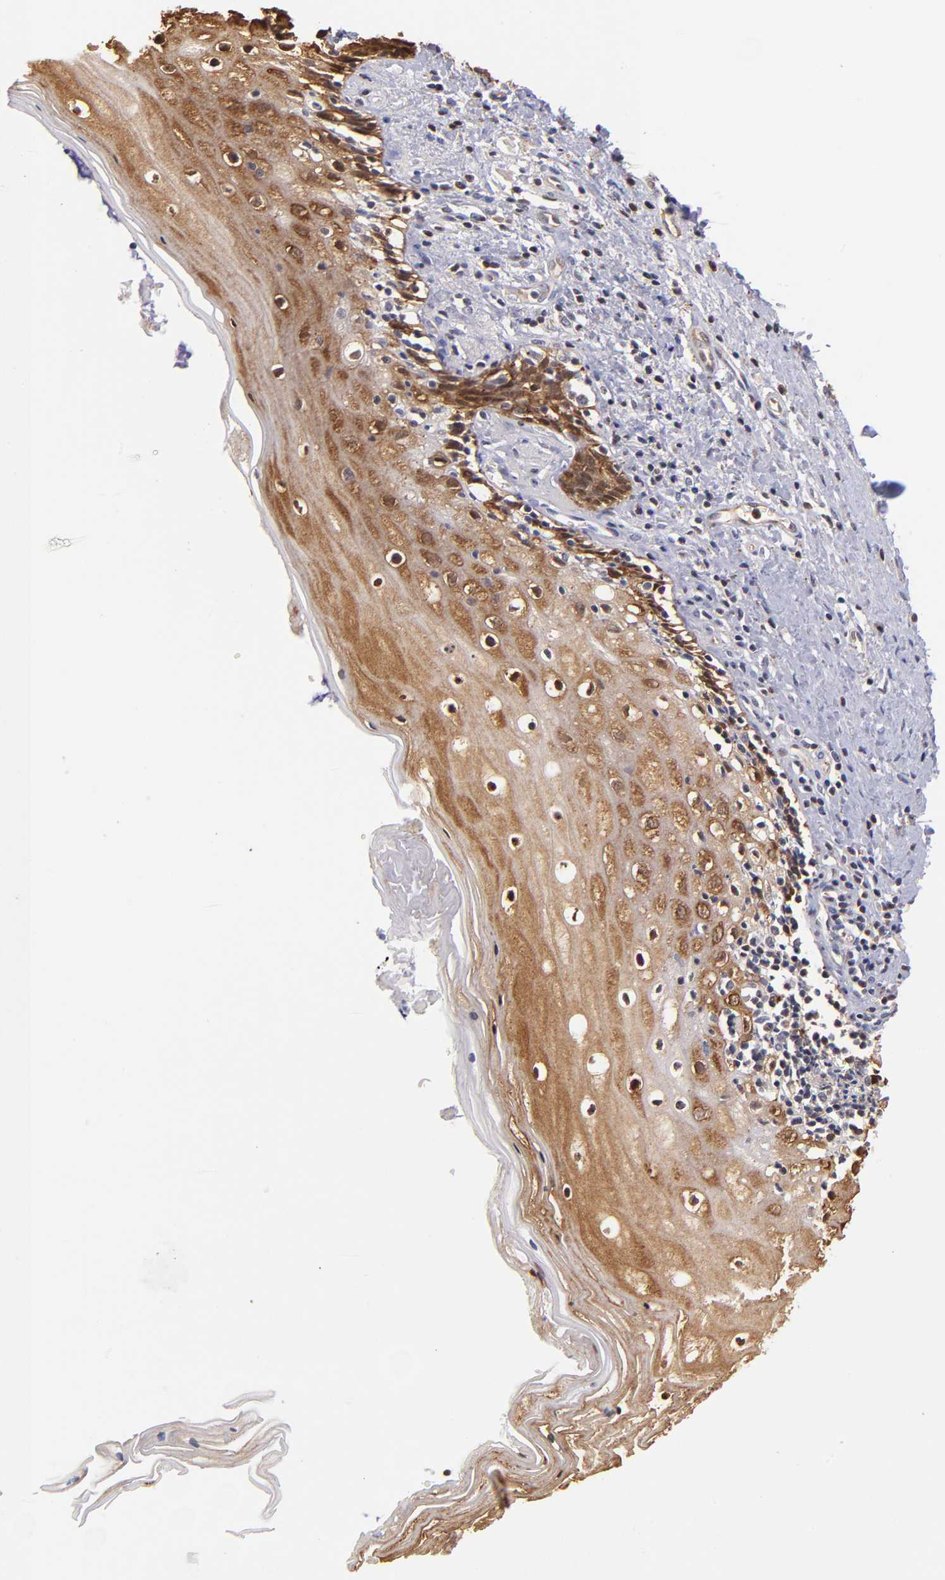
{"staining": {"intensity": "moderate", "quantity": ">75%", "location": "cytoplasmic/membranous,nuclear"}, "tissue": "vagina", "cell_type": "Squamous epithelial cells", "image_type": "normal", "snomed": [{"axis": "morphology", "description": "Normal tissue, NOS"}, {"axis": "topography", "description": "Vagina"}], "caption": "This photomicrograph displays IHC staining of normal human vagina, with medium moderate cytoplasmic/membranous,nuclear expression in about >75% of squamous epithelial cells.", "gene": "YWHAB", "patient": {"sex": "female", "age": 46}}